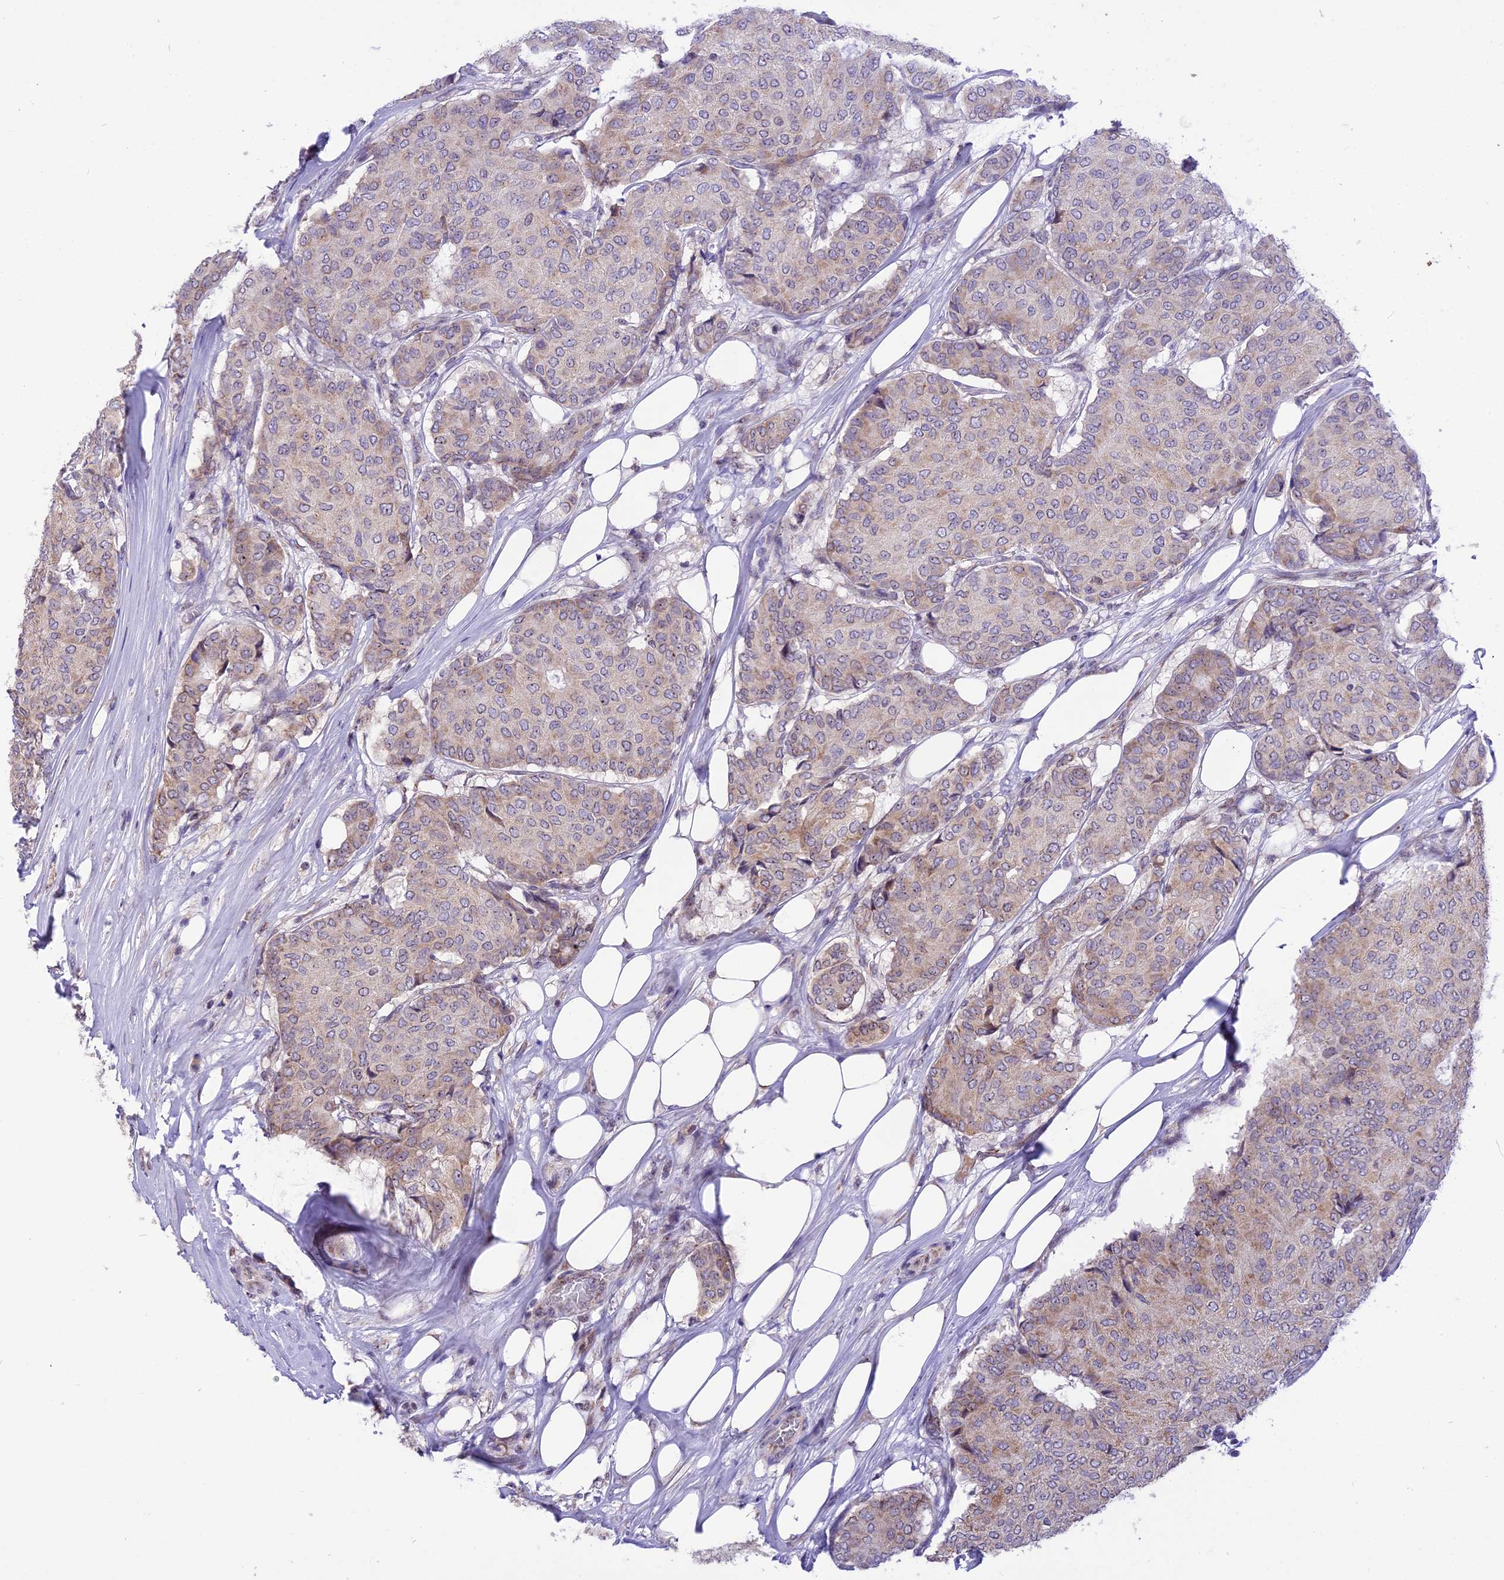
{"staining": {"intensity": "weak", "quantity": "<25%", "location": "cytoplasmic/membranous"}, "tissue": "breast cancer", "cell_type": "Tumor cells", "image_type": "cancer", "snomed": [{"axis": "morphology", "description": "Duct carcinoma"}, {"axis": "topography", "description": "Breast"}], "caption": "The micrograph displays no significant staining in tumor cells of breast infiltrating ductal carcinoma.", "gene": "CMSS1", "patient": {"sex": "female", "age": 75}}